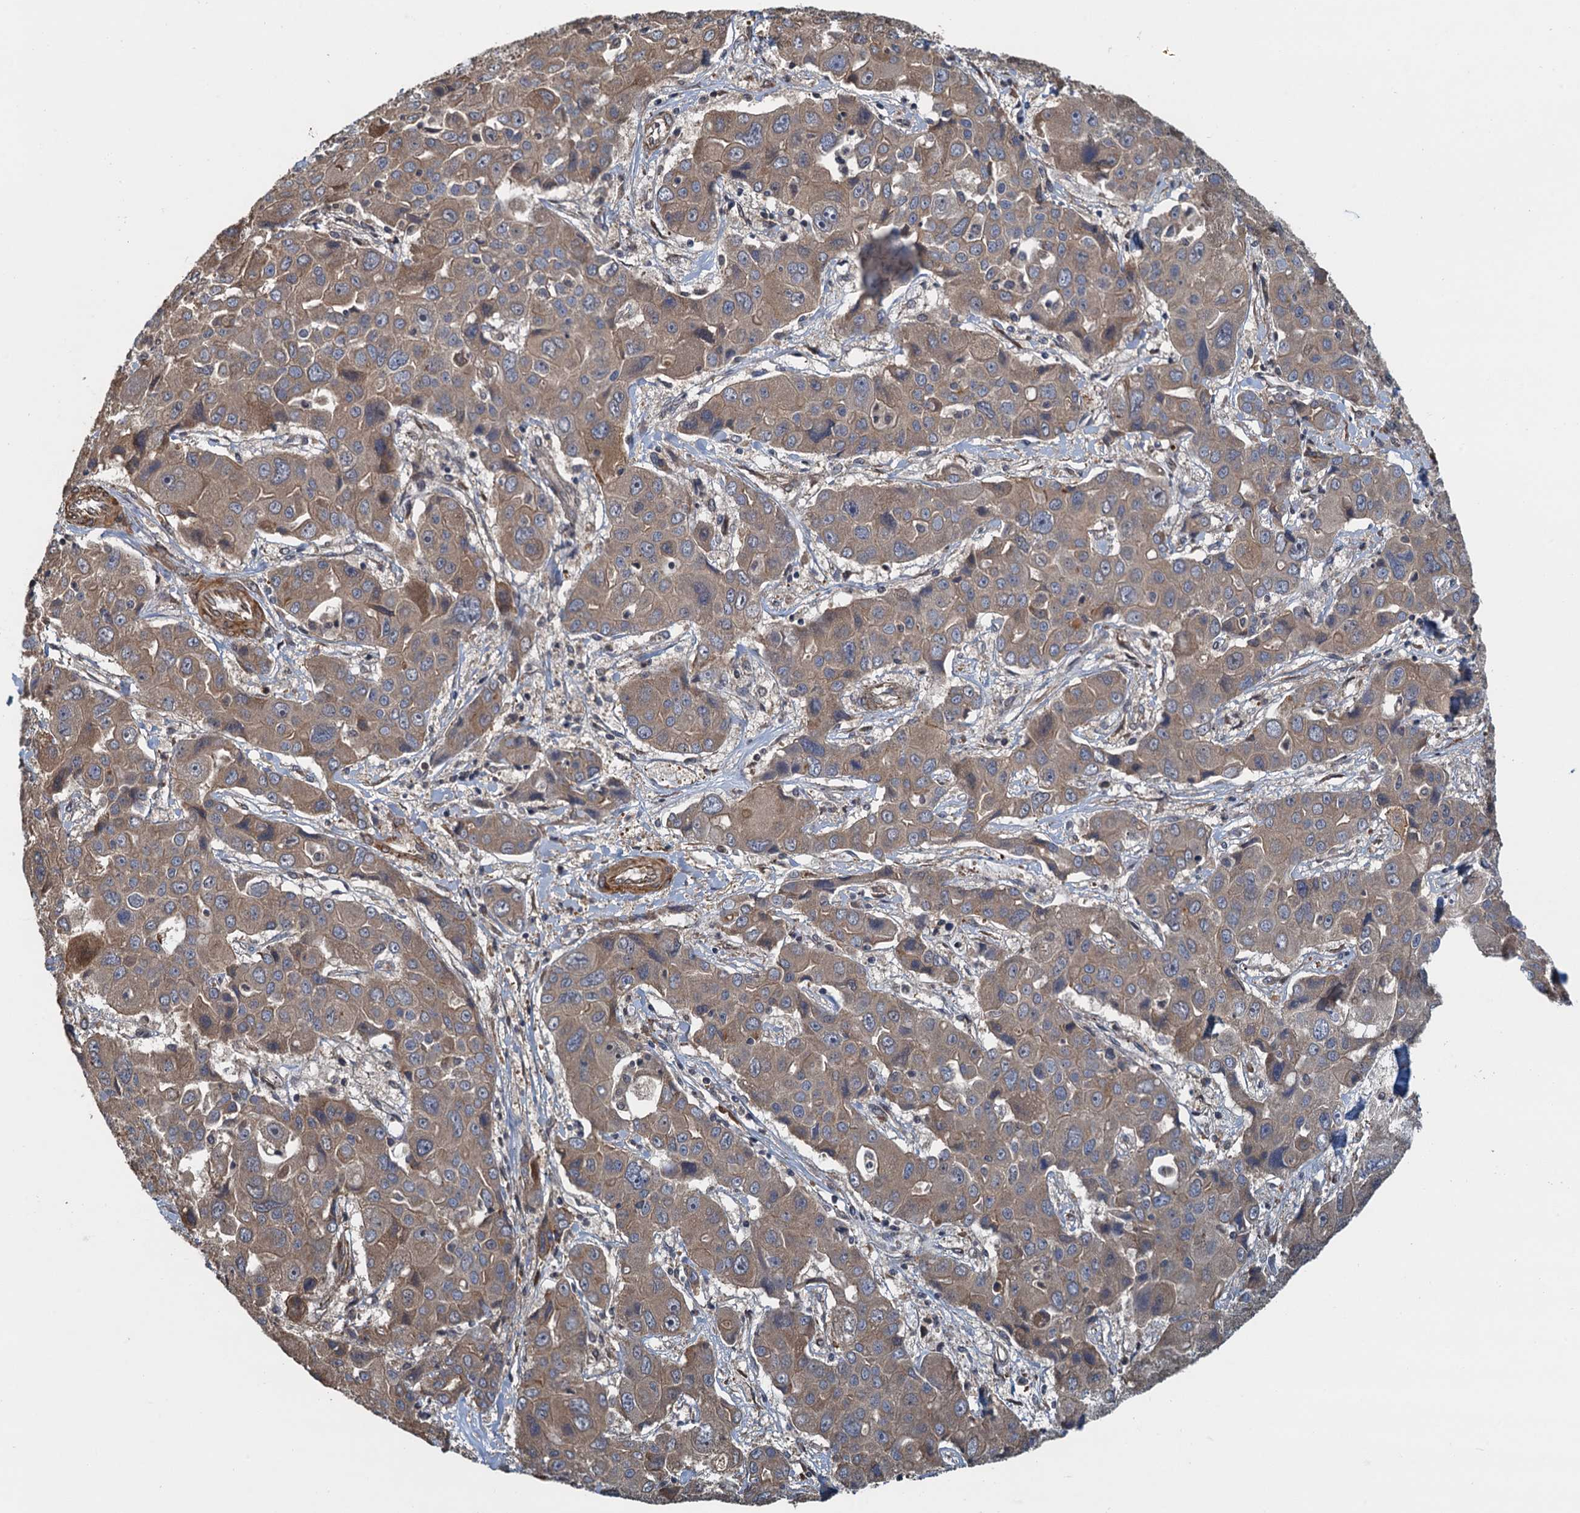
{"staining": {"intensity": "moderate", "quantity": ">75%", "location": "cytoplasmic/membranous"}, "tissue": "liver cancer", "cell_type": "Tumor cells", "image_type": "cancer", "snomed": [{"axis": "morphology", "description": "Cholangiocarcinoma"}, {"axis": "topography", "description": "Liver"}], "caption": "Brown immunohistochemical staining in liver cholangiocarcinoma exhibits moderate cytoplasmic/membranous staining in about >75% of tumor cells.", "gene": "MEAK7", "patient": {"sex": "male", "age": 67}}